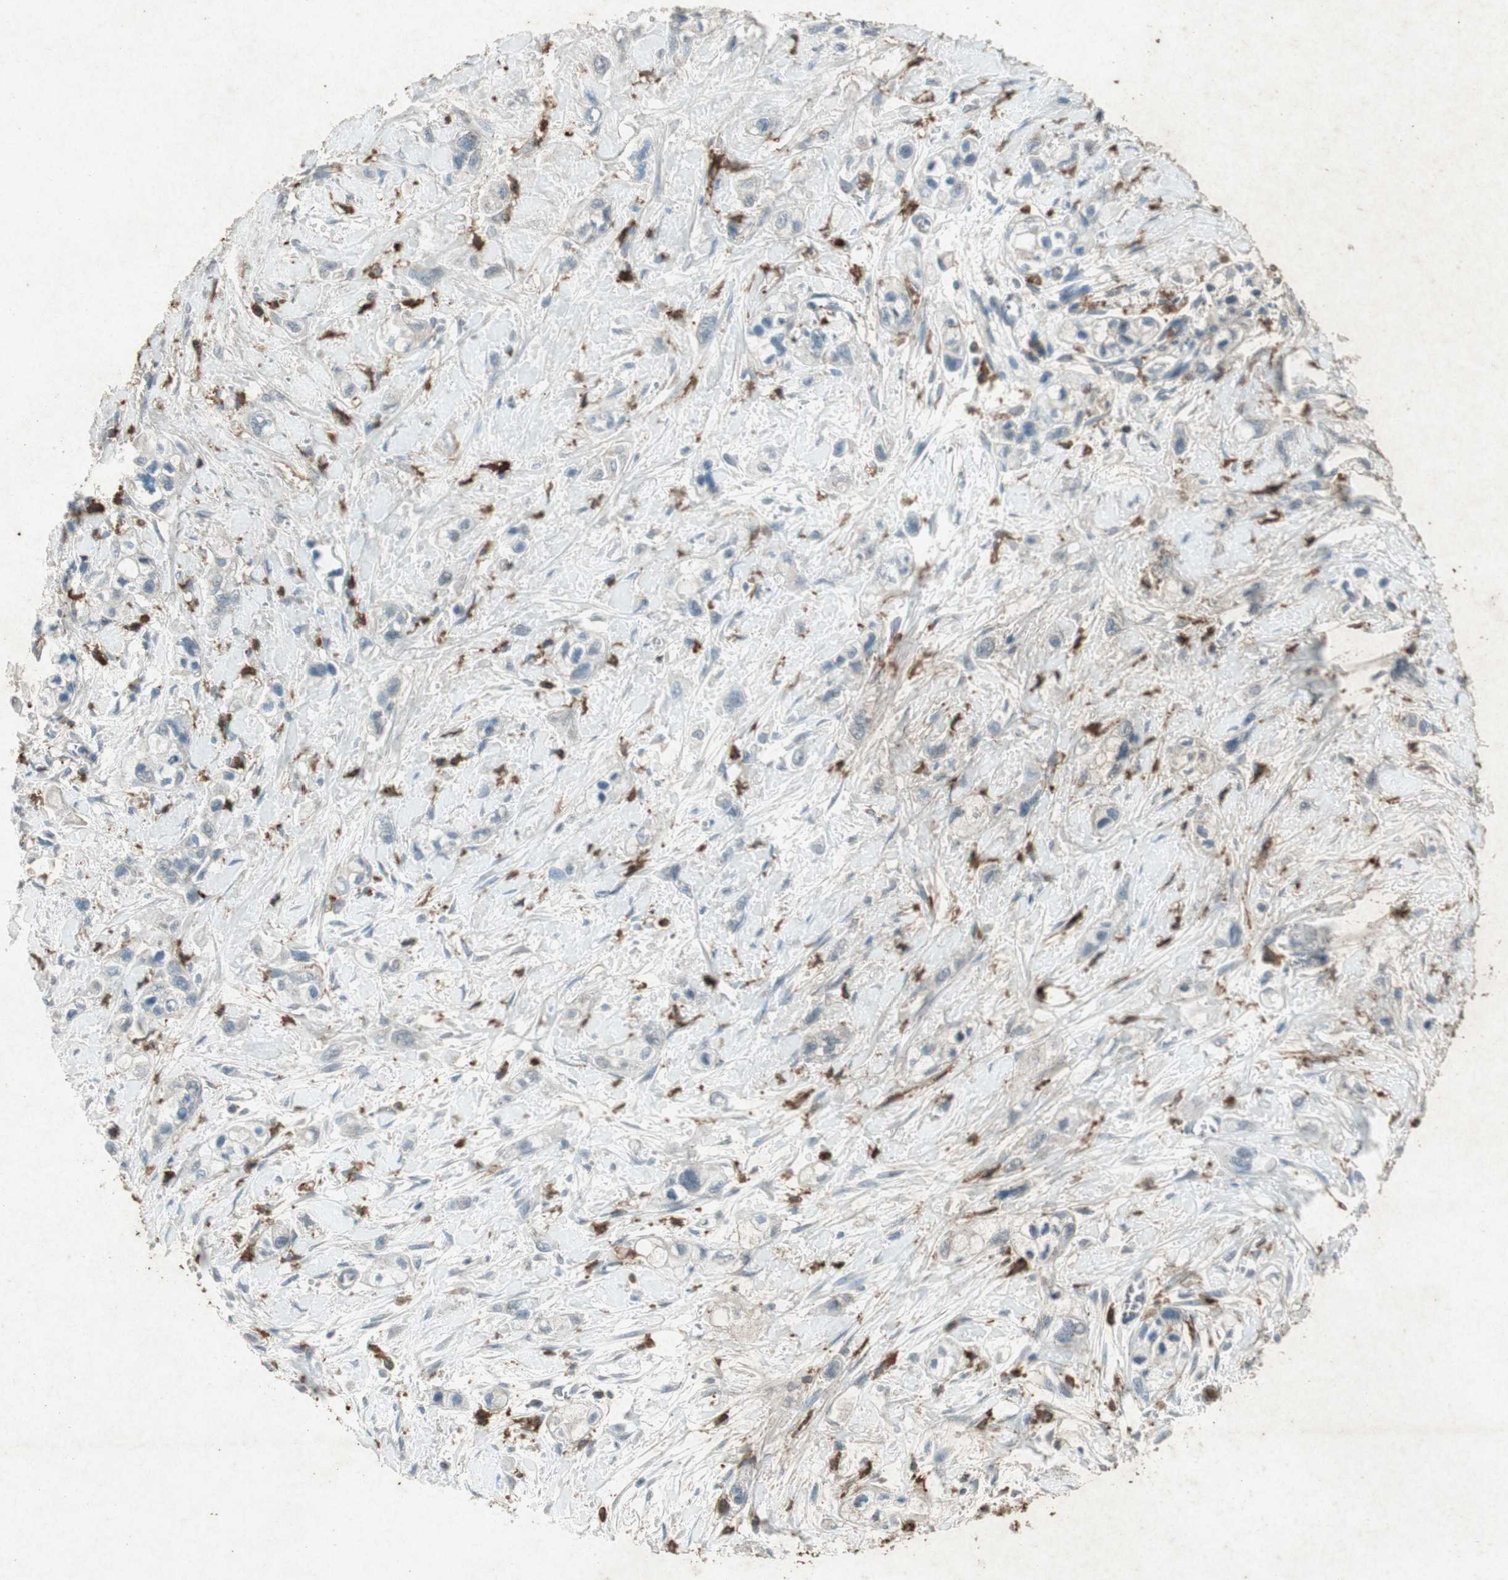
{"staining": {"intensity": "negative", "quantity": "none", "location": "none"}, "tissue": "pancreatic cancer", "cell_type": "Tumor cells", "image_type": "cancer", "snomed": [{"axis": "morphology", "description": "Adenocarcinoma, NOS"}, {"axis": "topography", "description": "Pancreas"}], "caption": "Tumor cells show no significant expression in pancreatic cancer.", "gene": "TYROBP", "patient": {"sex": "male", "age": 74}}